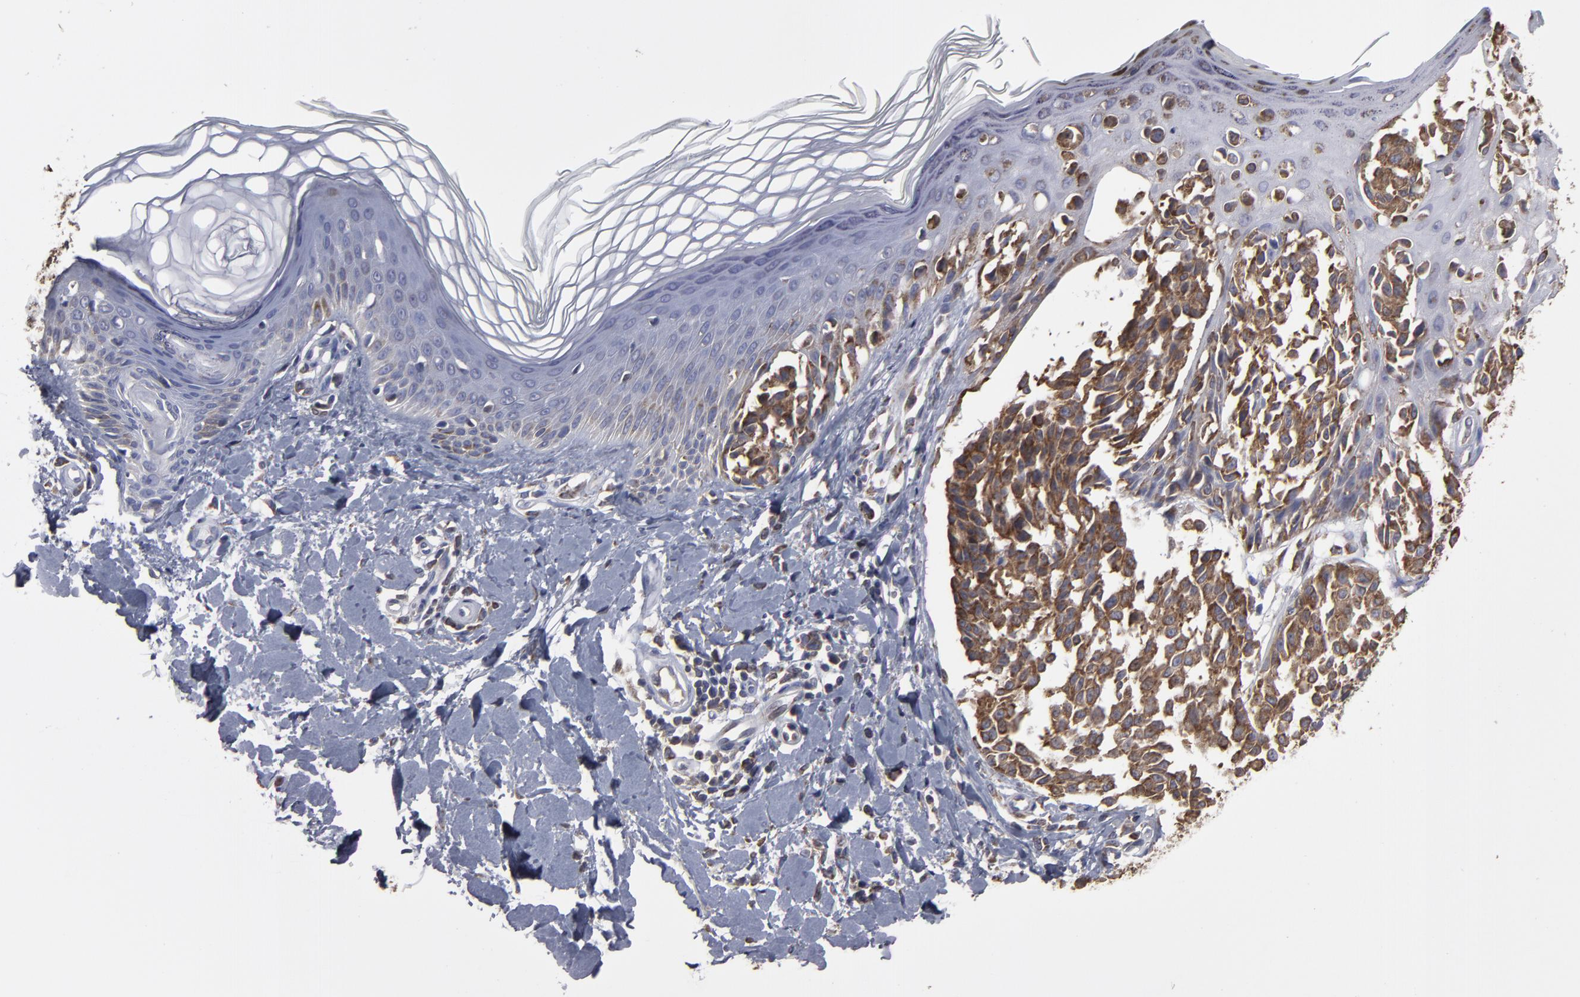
{"staining": {"intensity": "moderate", "quantity": ">75%", "location": "cytoplasmic/membranous"}, "tissue": "melanoma", "cell_type": "Tumor cells", "image_type": "cancer", "snomed": [{"axis": "morphology", "description": "Malignant melanoma, NOS"}, {"axis": "topography", "description": "Skin"}], "caption": "High-power microscopy captured an immunohistochemistry (IHC) micrograph of malignant melanoma, revealing moderate cytoplasmic/membranous staining in about >75% of tumor cells. The protein is stained brown, and the nuclei are stained in blue (DAB (3,3'-diaminobenzidine) IHC with brightfield microscopy, high magnification).", "gene": "SND1", "patient": {"sex": "female", "age": 38}}